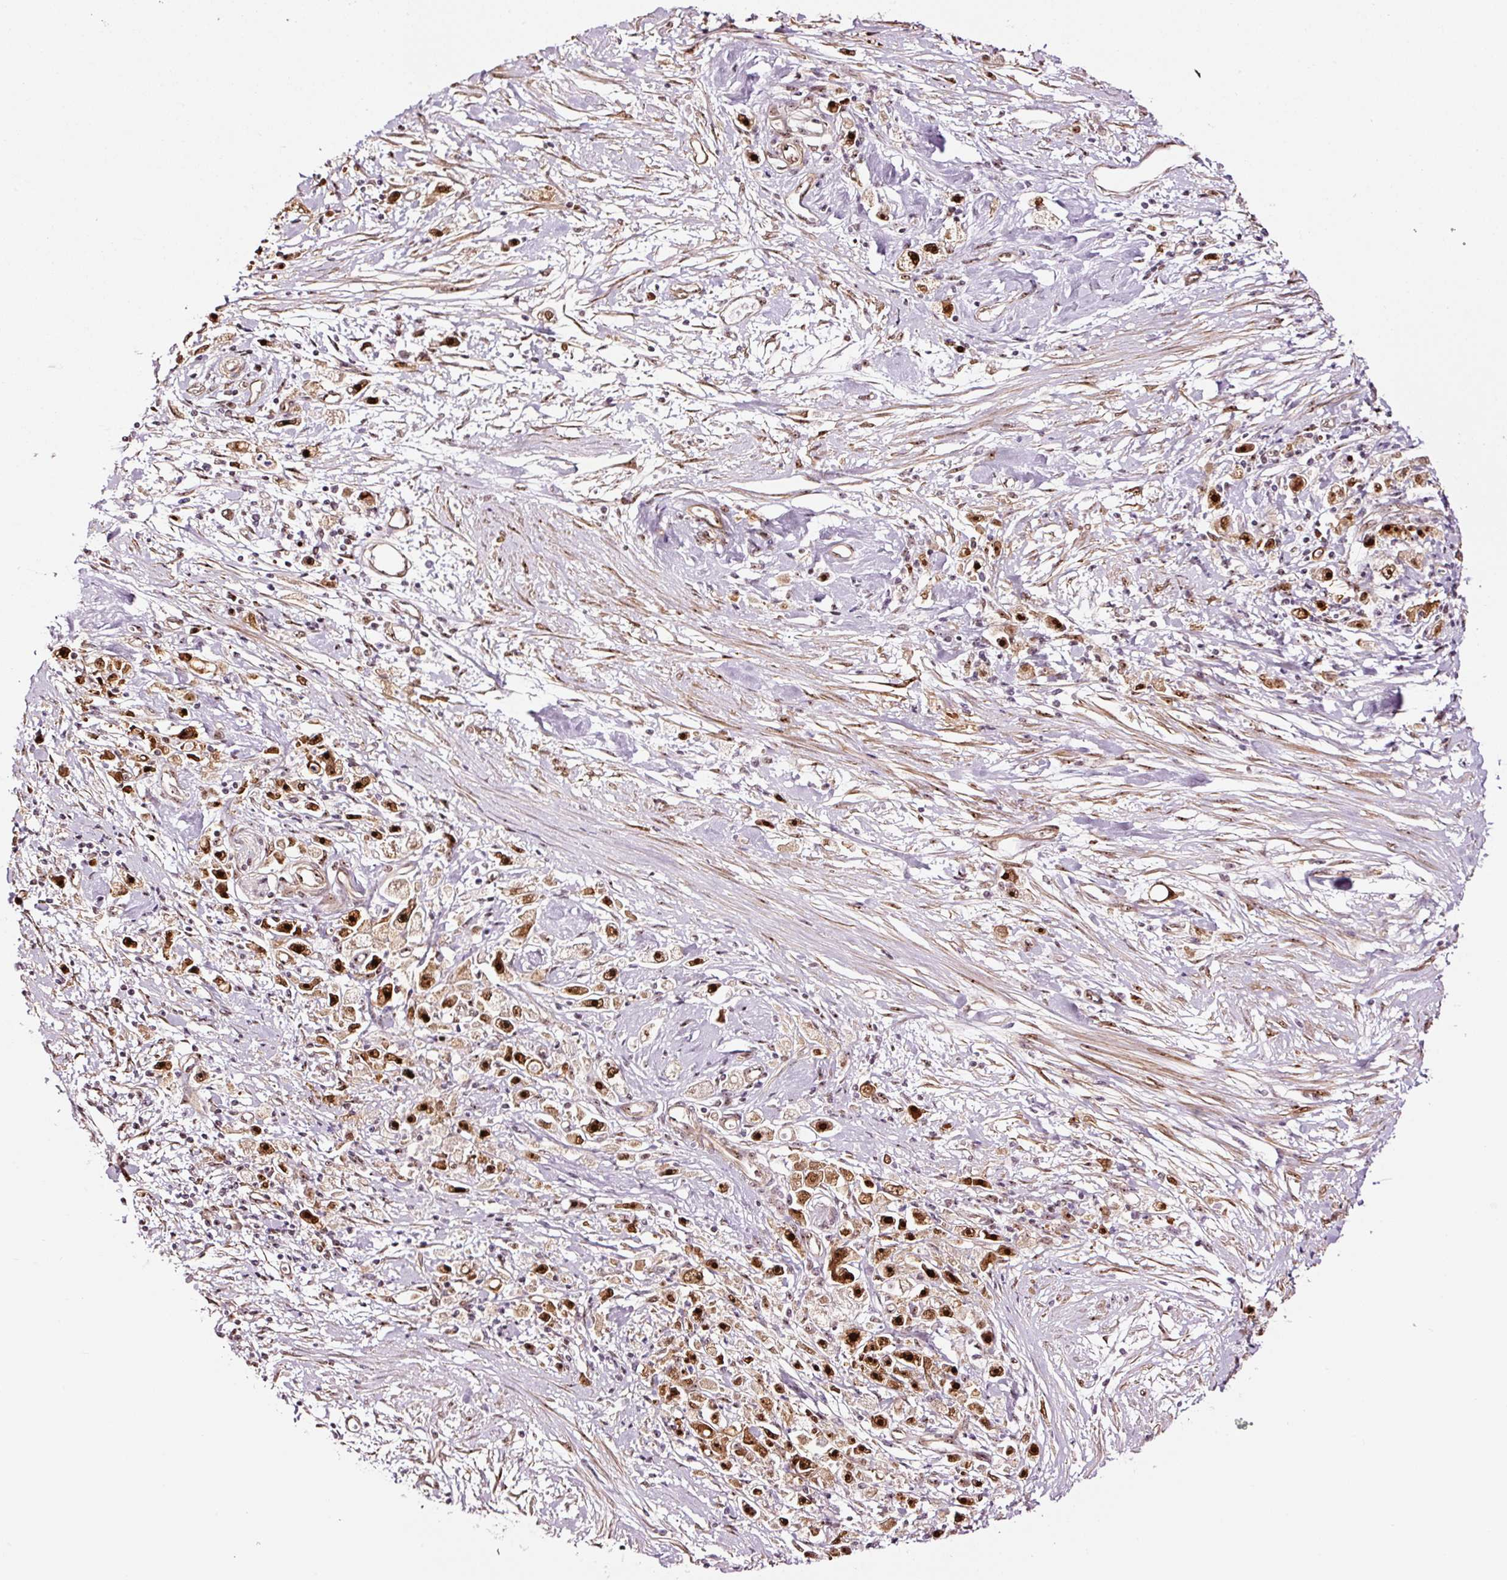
{"staining": {"intensity": "strong", "quantity": ">75%", "location": "nuclear"}, "tissue": "stomach cancer", "cell_type": "Tumor cells", "image_type": "cancer", "snomed": [{"axis": "morphology", "description": "Adenocarcinoma, NOS"}, {"axis": "topography", "description": "Stomach"}], "caption": "Strong nuclear staining is seen in approximately >75% of tumor cells in stomach adenocarcinoma.", "gene": "GNL3", "patient": {"sex": "female", "age": 59}}